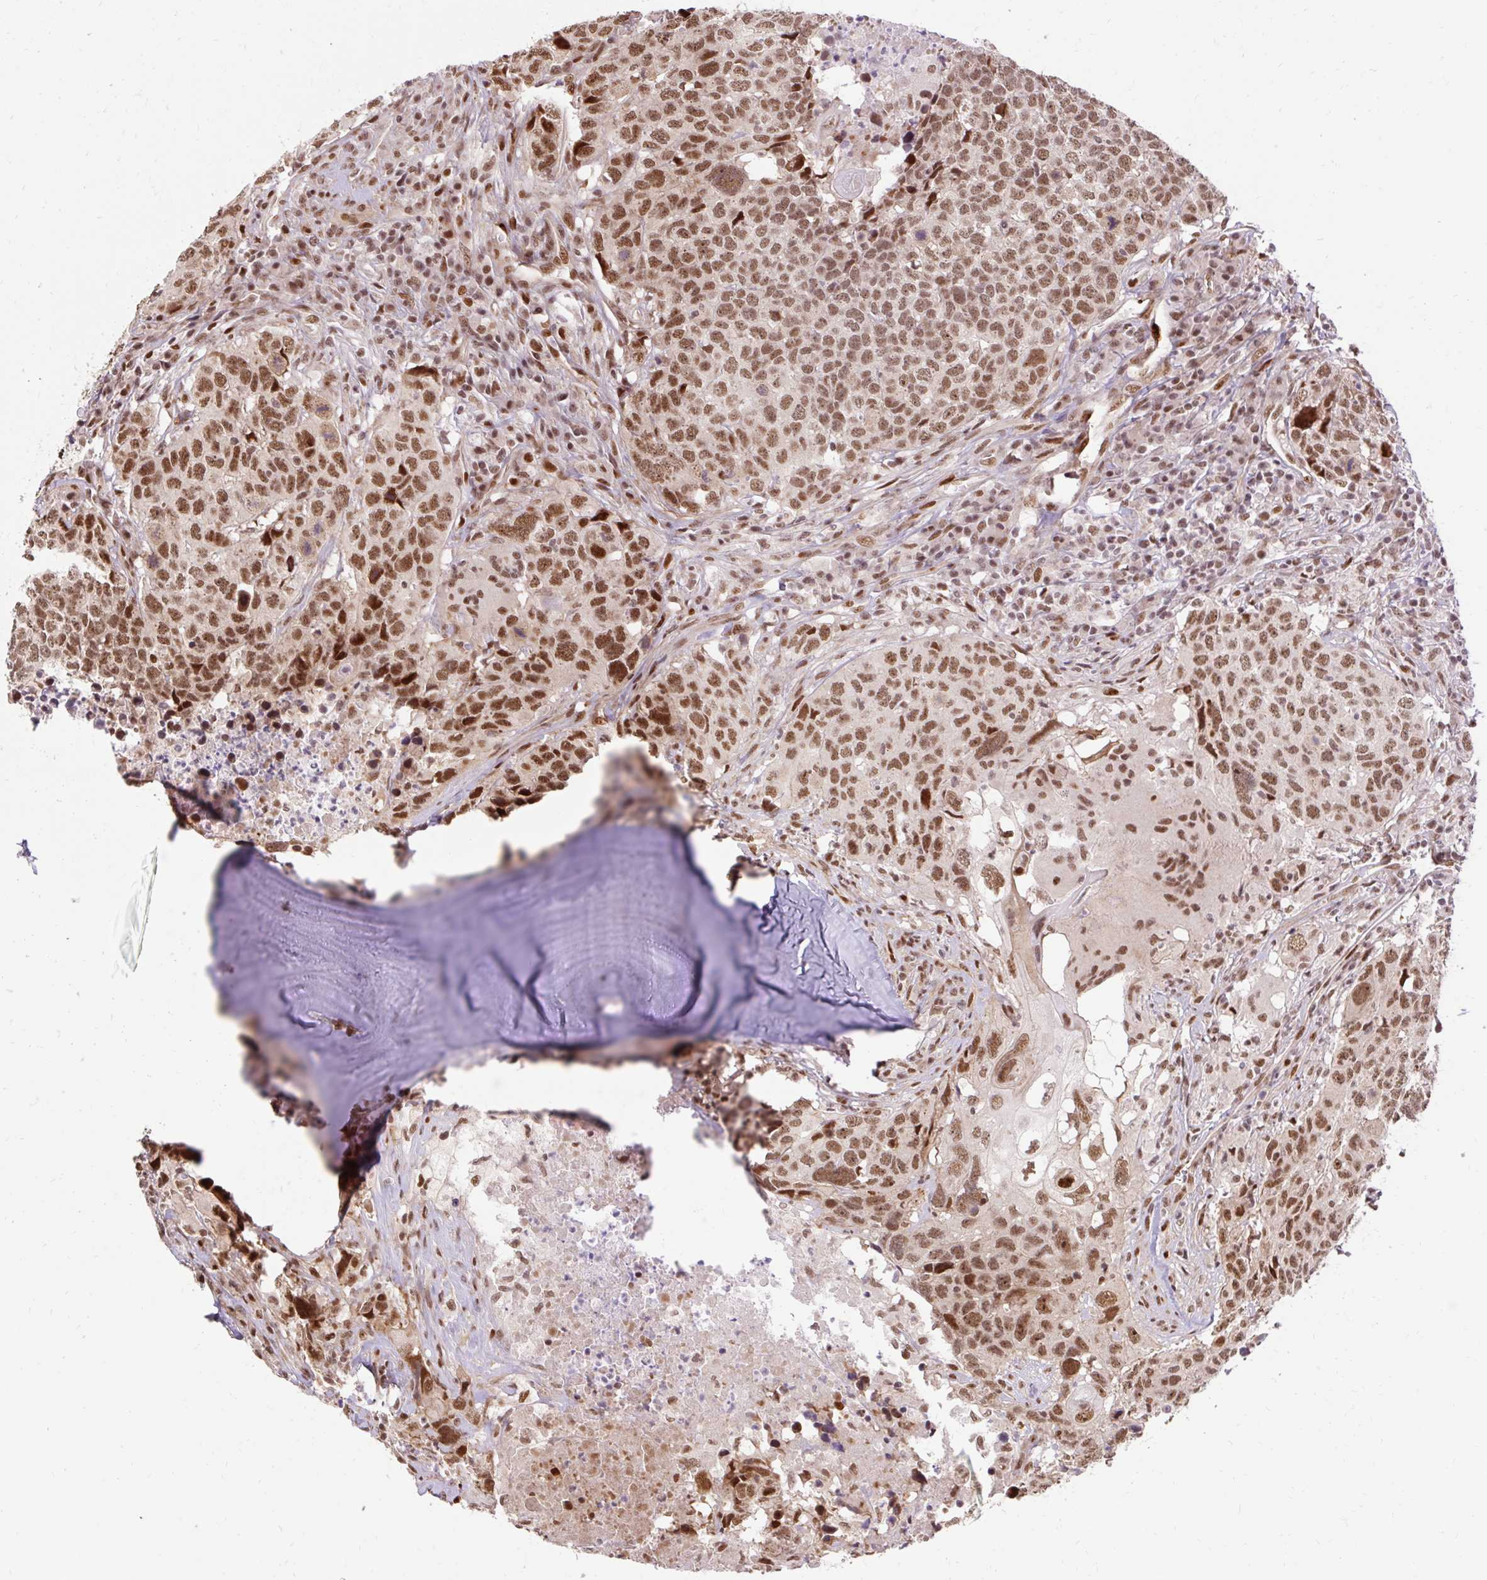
{"staining": {"intensity": "moderate", "quantity": ">75%", "location": "nuclear"}, "tissue": "head and neck cancer", "cell_type": "Tumor cells", "image_type": "cancer", "snomed": [{"axis": "morphology", "description": "Normal tissue, NOS"}, {"axis": "morphology", "description": "Squamous cell carcinoma, NOS"}, {"axis": "topography", "description": "Skeletal muscle"}, {"axis": "topography", "description": "Vascular tissue"}, {"axis": "topography", "description": "Peripheral nerve tissue"}, {"axis": "topography", "description": "Head-Neck"}], "caption": "Immunohistochemistry (IHC) histopathology image of neoplastic tissue: human squamous cell carcinoma (head and neck) stained using IHC exhibits medium levels of moderate protein expression localized specifically in the nuclear of tumor cells, appearing as a nuclear brown color.", "gene": "MECOM", "patient": {"sex": "male", "age": 66}}